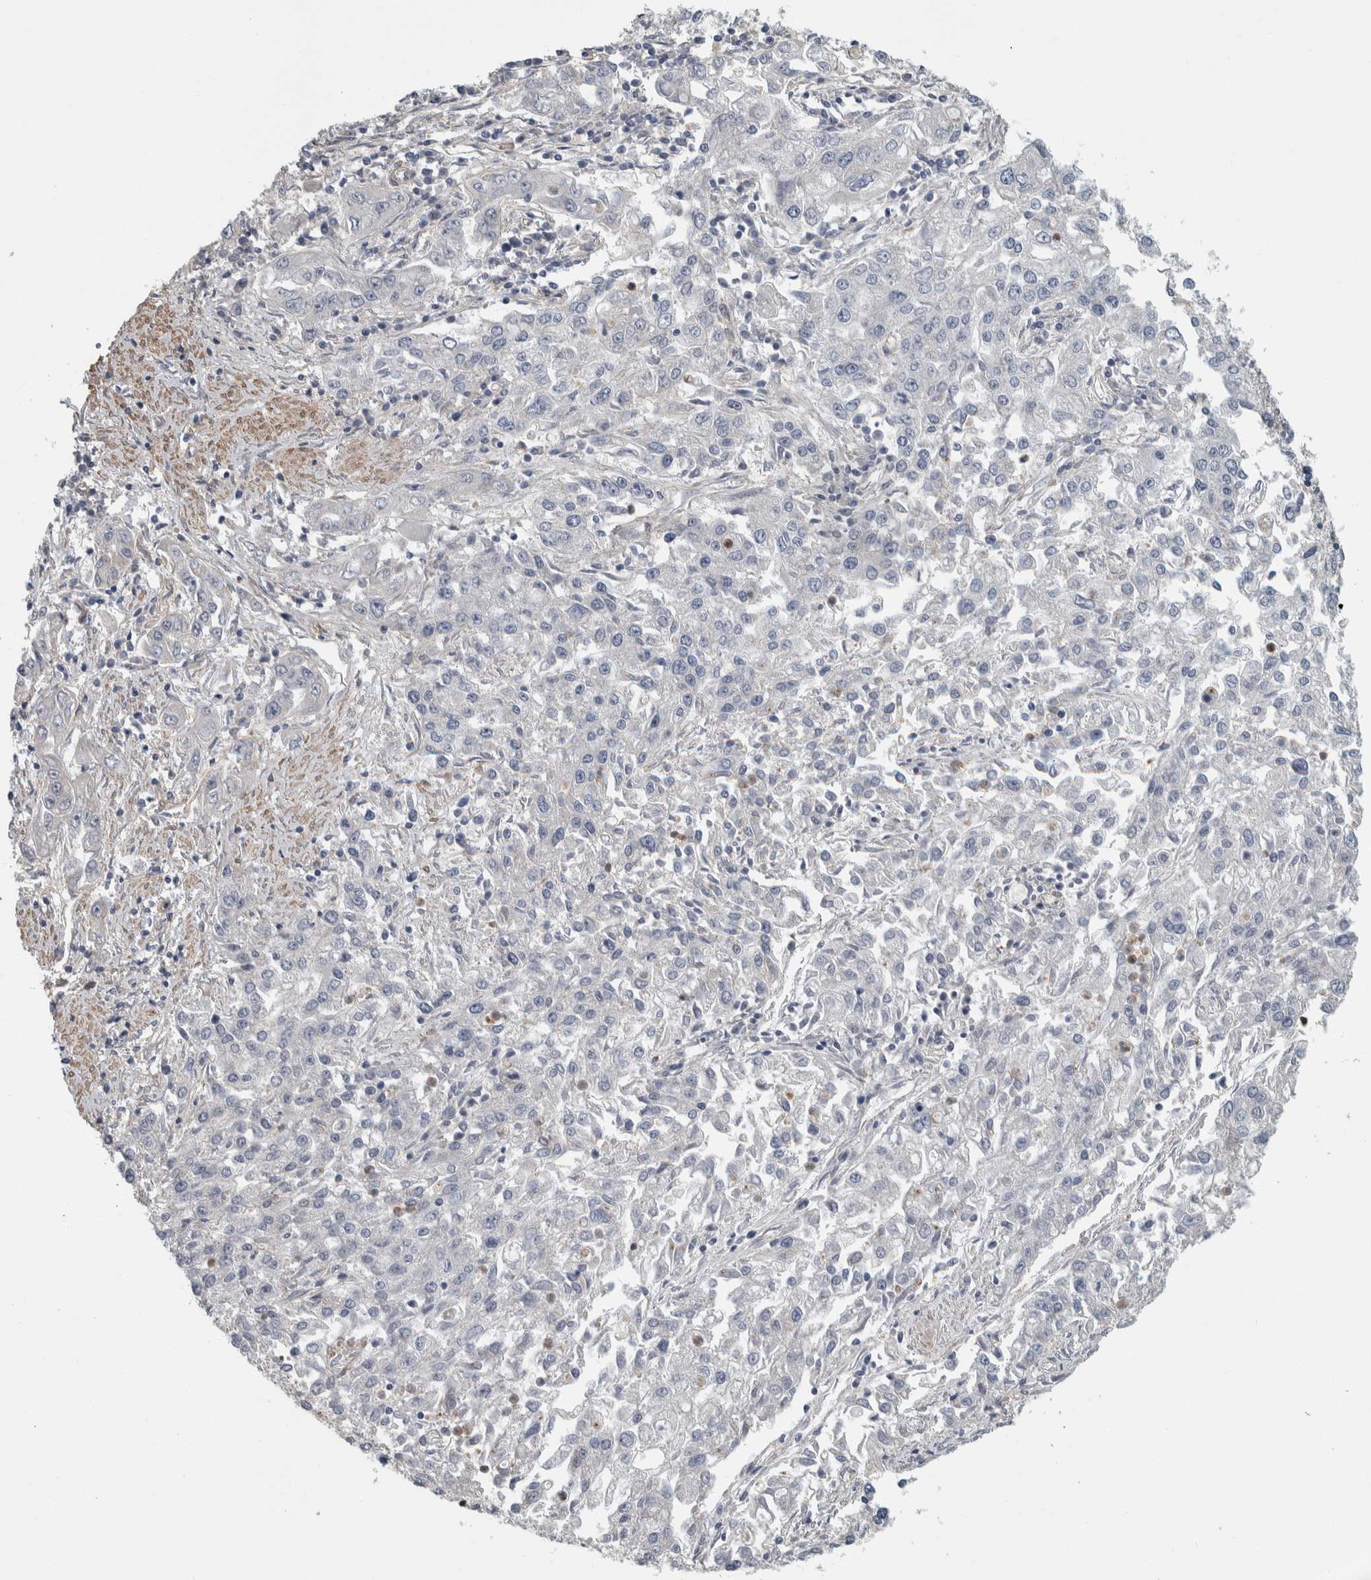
{"staining": {"intensity": "negative", "quantity": "none", "location": "none"}, "tissue": "endometrial cancer", "cell_type": "Tumor cells", "image_type": "cancer", "snomed": [{"axis": "morphology", "description": "Adenocarcinoma, NOS"}, {"axis": "topography", "description": "Endometrium"}], "caption": "An IHC image of endometrial adenocarcinoma is shown. There is no staining in tumor cells of endometrial adenocarcinoma.", "gene": "KCNJ3", "patient": {"sex": "female", "age": 49}}